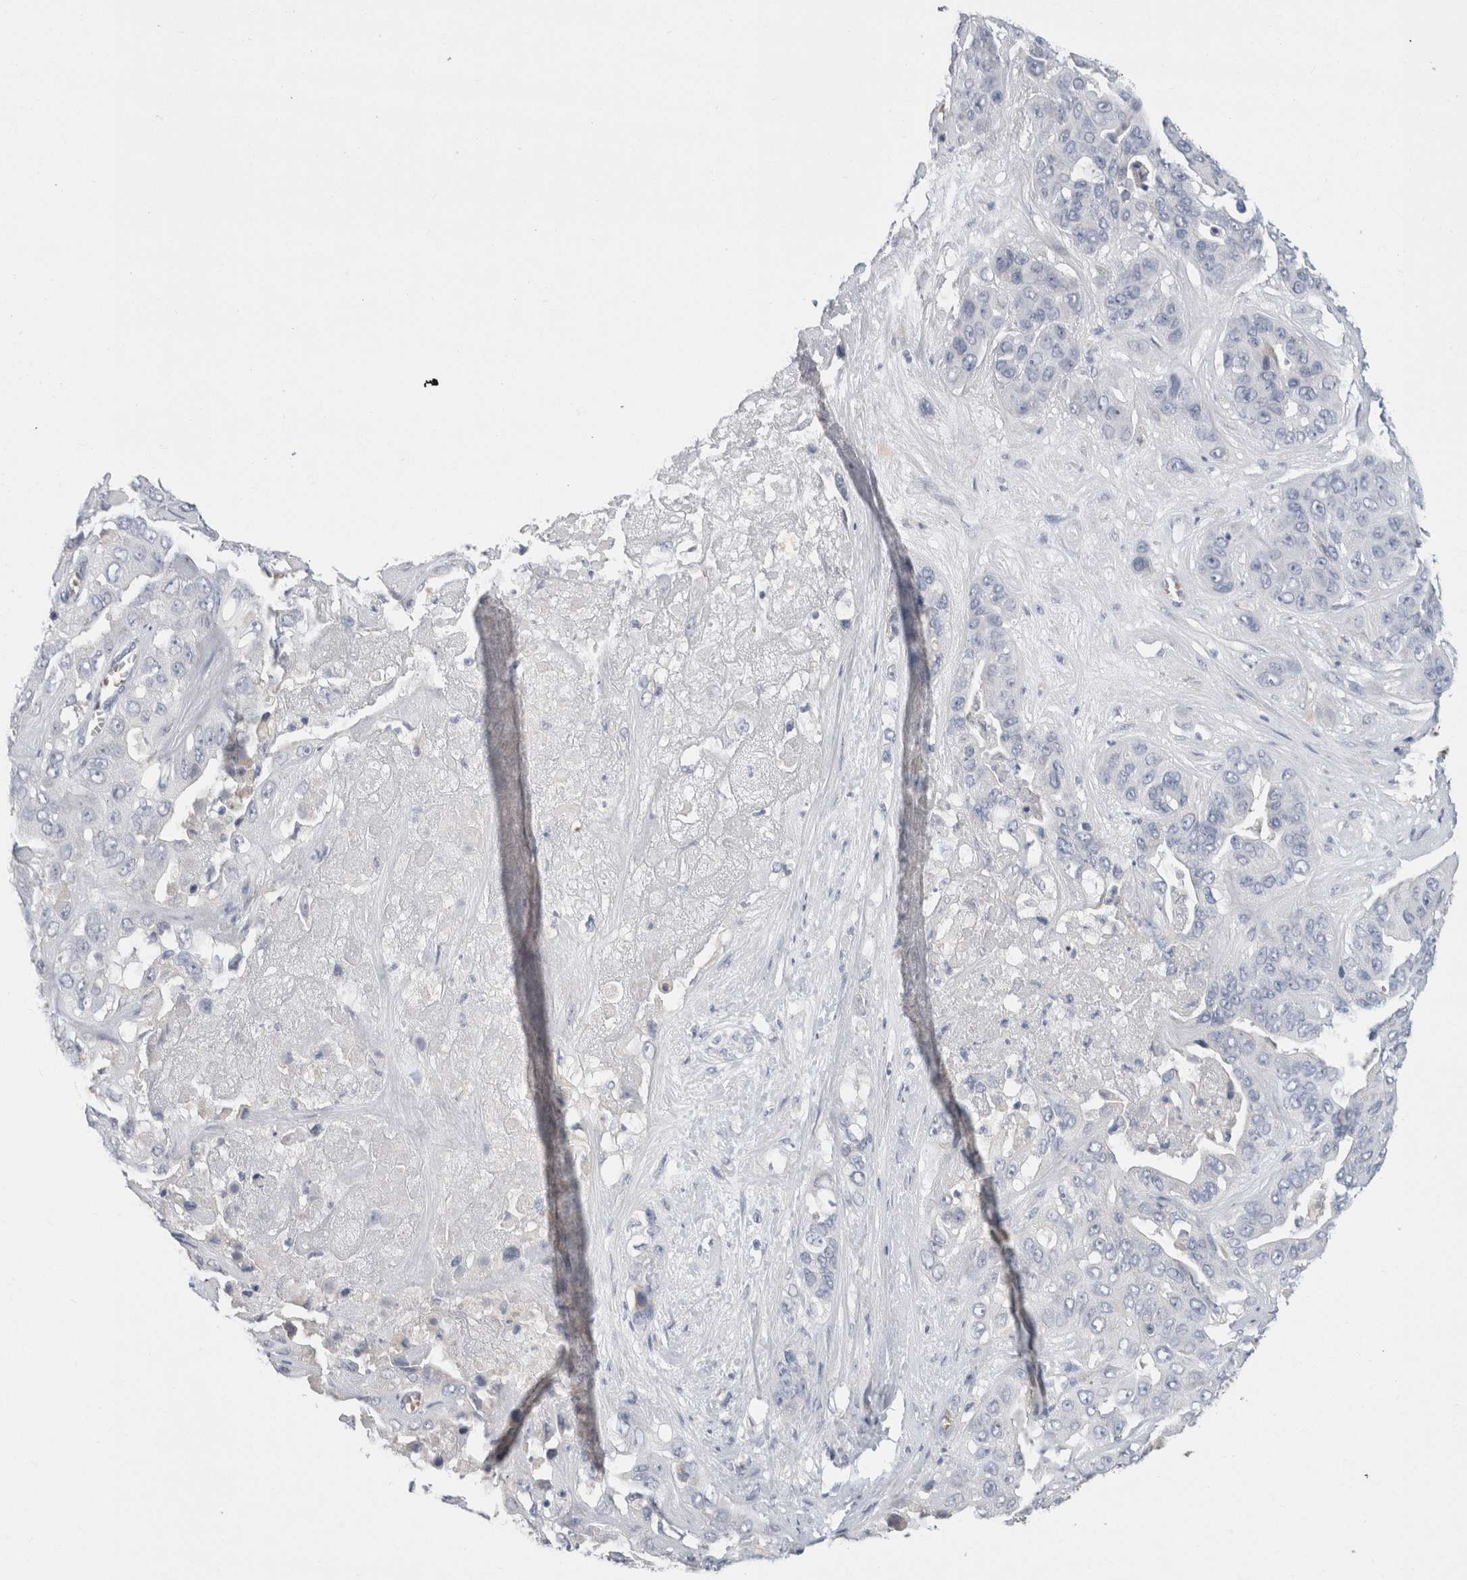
{"staining": {"intensity": "negative", "quantity": "none", "location": "none"}, "tissue": "liver cancer", "cell_type": "Tumor cells", "image_type": "cancer", "snomed": [{"axis": "morphology", "description": "Cholangiocarcinoma"}, {"axis": "topography", "description": "Liver"}], "caption": "Immunohistochemistry of human liver cancer demonstrates no expression in tumor cells.", "gene": "SCGB1A1", "patient": {"sex": "female", "age": 52}}